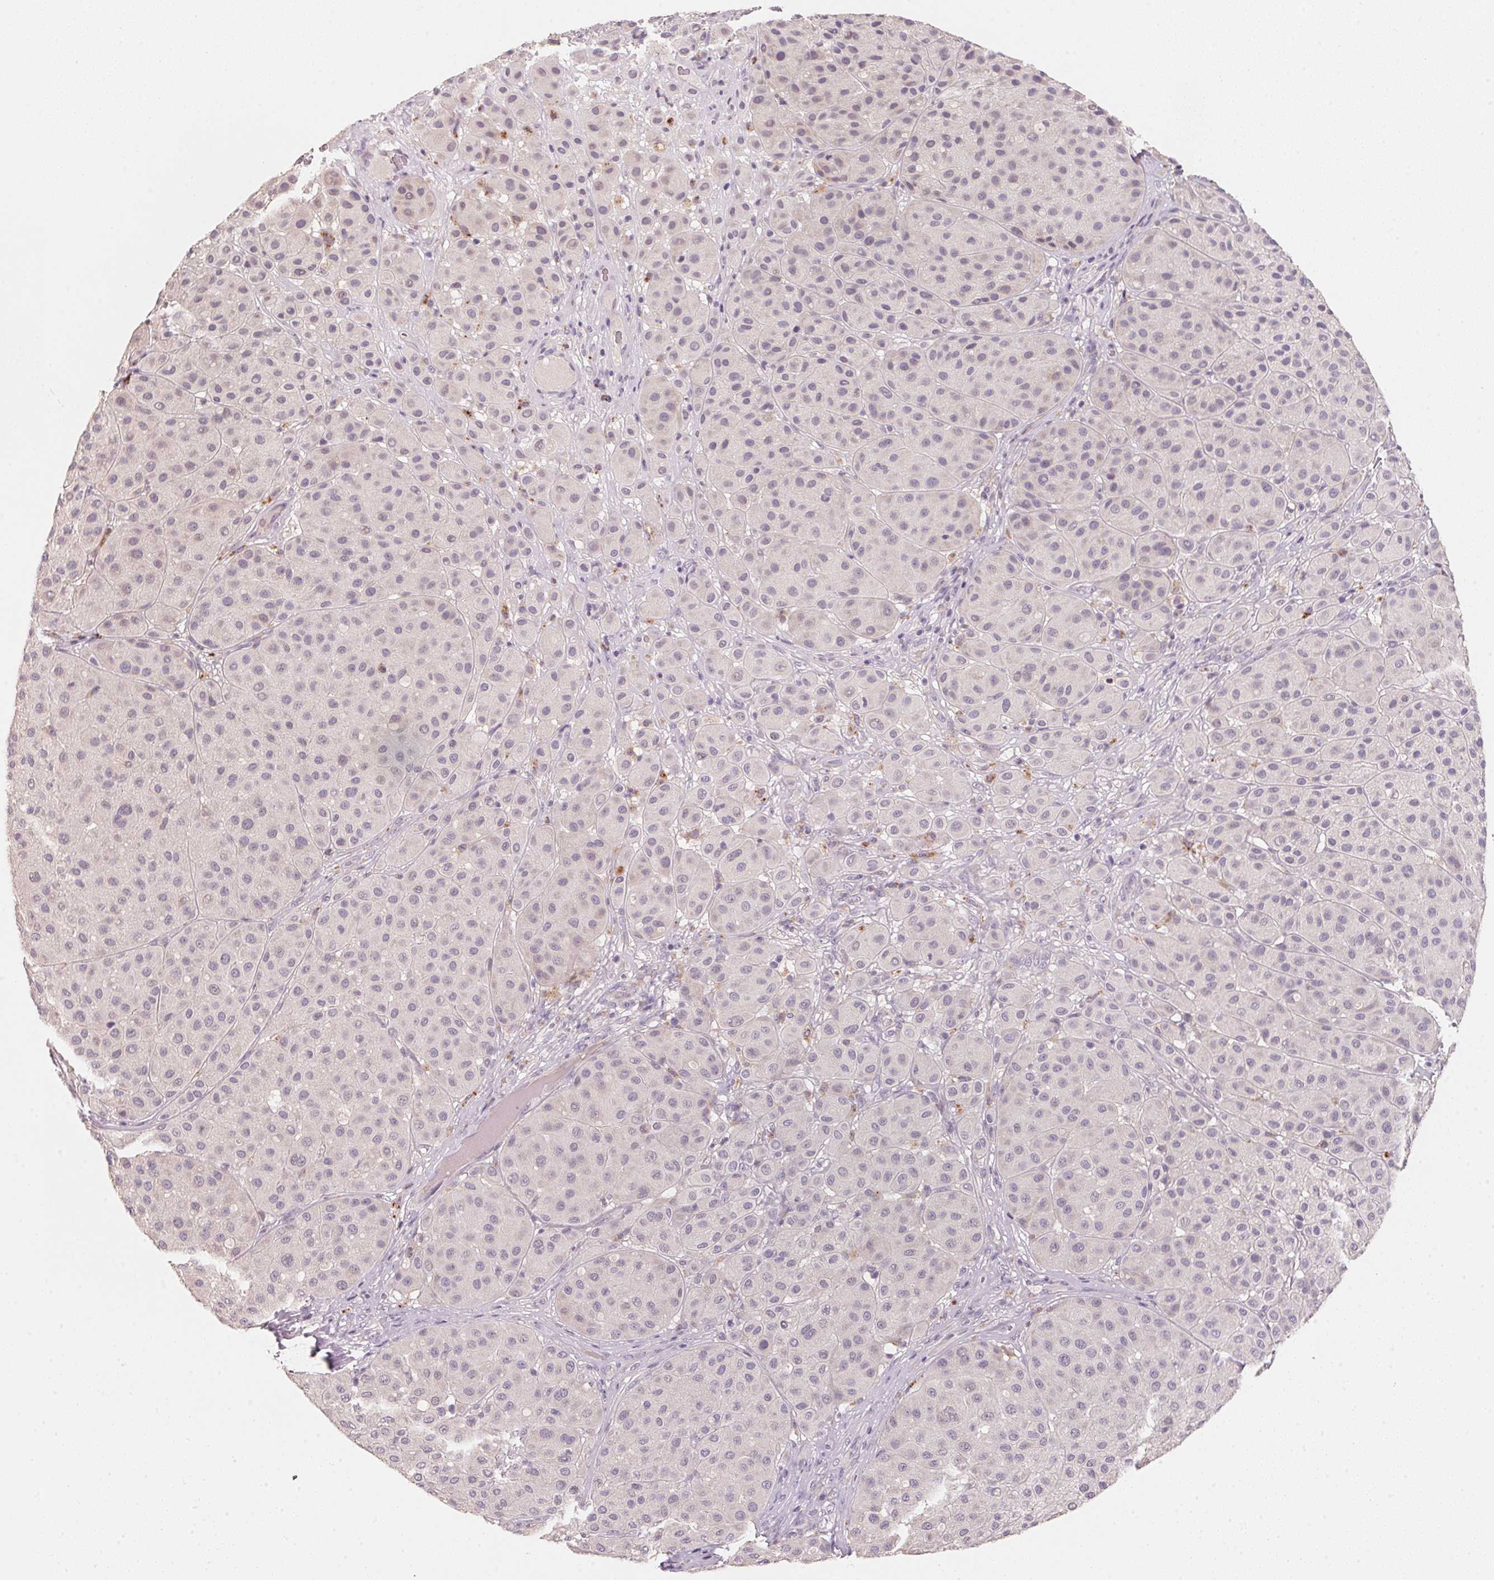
{"staining": {"intensity": "negative", "quantity": "none", "location": "none"}, "tissue": "melanoma", "cell_type": "Tumor cells", "image_type": "cancer", "snomed": [{"axis": "morphology", "description": "Malignant melanoma, Metastatic site"}, {"axis": "topography", "description": "Smooth muscle"}], "caption": "Malignant melanoma (metastatic site) was stained to show a protein in brown. There is no significant expression in tumor cells. (Stains: DAB (3,3'-diaminobenzidine) IHC with hematoxylin counter stain, Microscopy: brightfield microscopy at high magnification).", "gene": "TREH", "patient": {"sex": "male", "age": 41}}